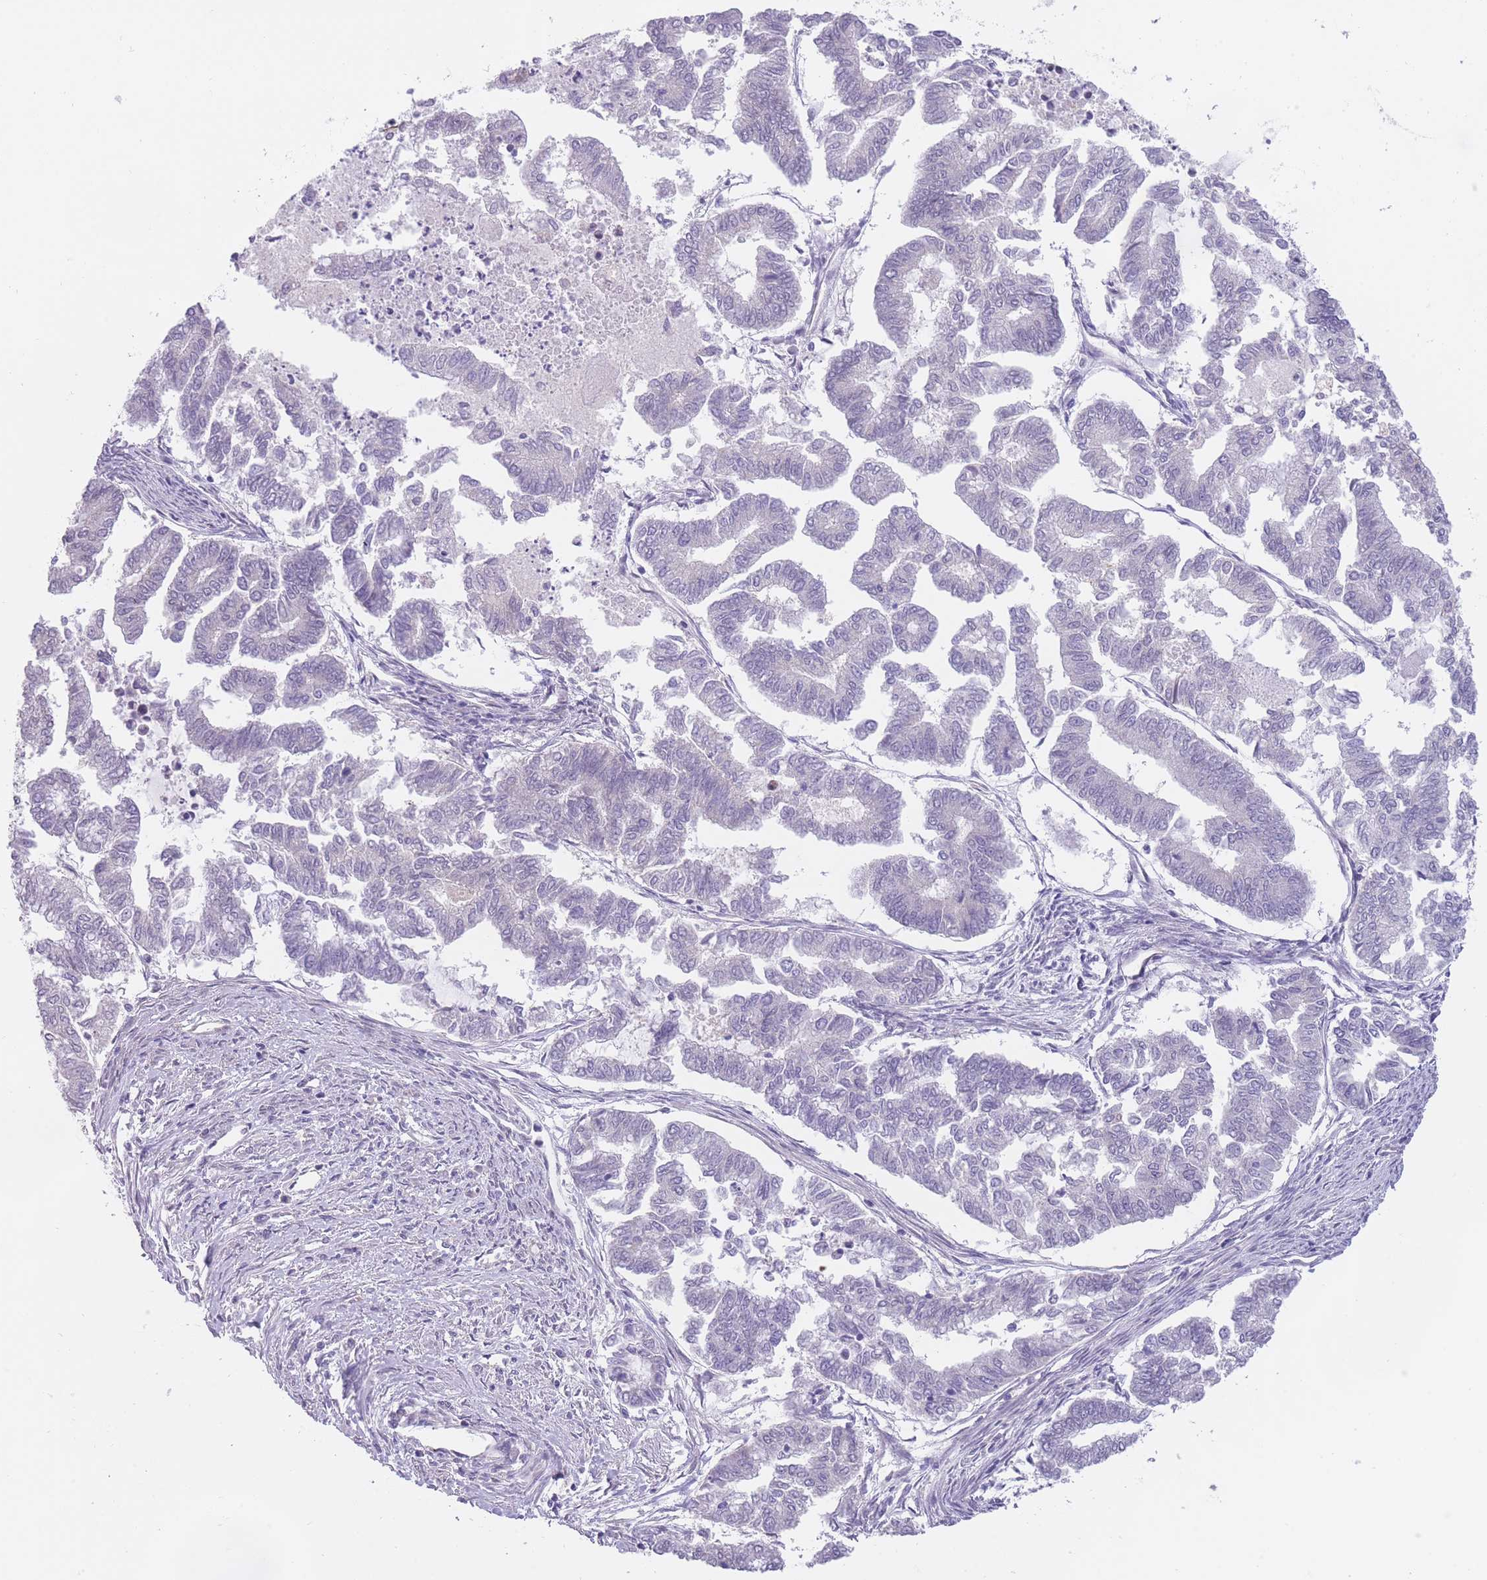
{"staining": {"intensity": "negative", "quantity": "none", "location": "none"}, "tissue": "endometrial cancer", "cell_type": "Tumor cells", "image_type": "cancer", "snomed": [{"axis": "morphology", "description": "Adenocarcinoma, NOS"}, {"axis": "topography", "description": "Endometrium"}], "caption": "An IHC micrograph of endometrial cancer is shown. There is no staining in tumor cells of endometrial cancer.", "gene": "QTRT1", "patient": {"sex": "female", "age": 79}}